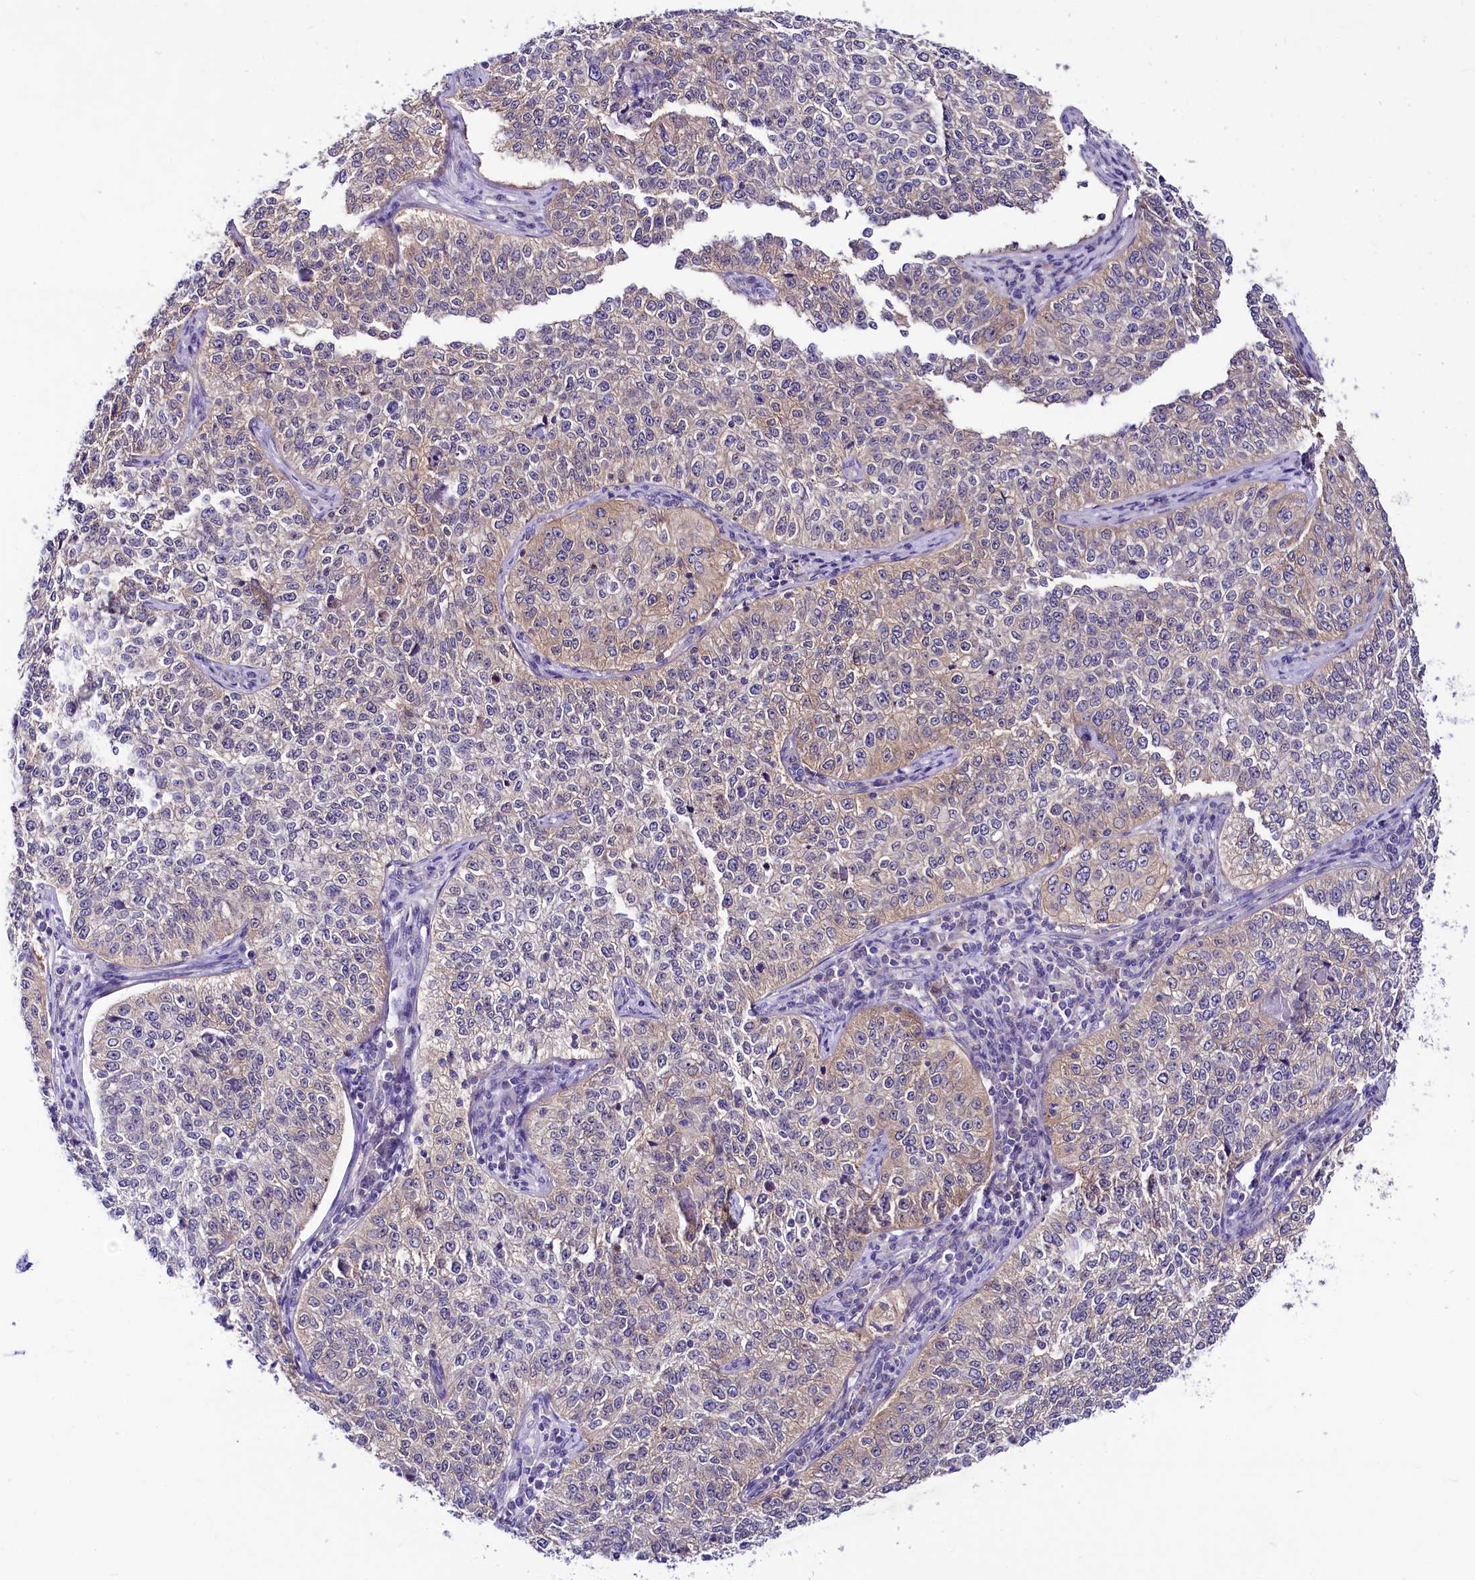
{"staining": {"intensity": "negative", "quantity": "none", "location": "none"}, "tissue": "cervical cancer", "cell_type": "Tumor cells", "image_type": "cancer", "snomed": [{"axis": "morphology", "description": "Squamous cell carcinoma, NOS"}, {"axis": "topography", "description": "Cervix"}], "caption": "An immunohistochemistry histopathology image of squamous cell carcinoma (cervical) is shown. There is no staining in tumor cells of squamous cell carcinoma (cervical). Nuclei are stained in blue.", "gene": "ABHD5", "patient": {"sex": "female", "age": 35}}